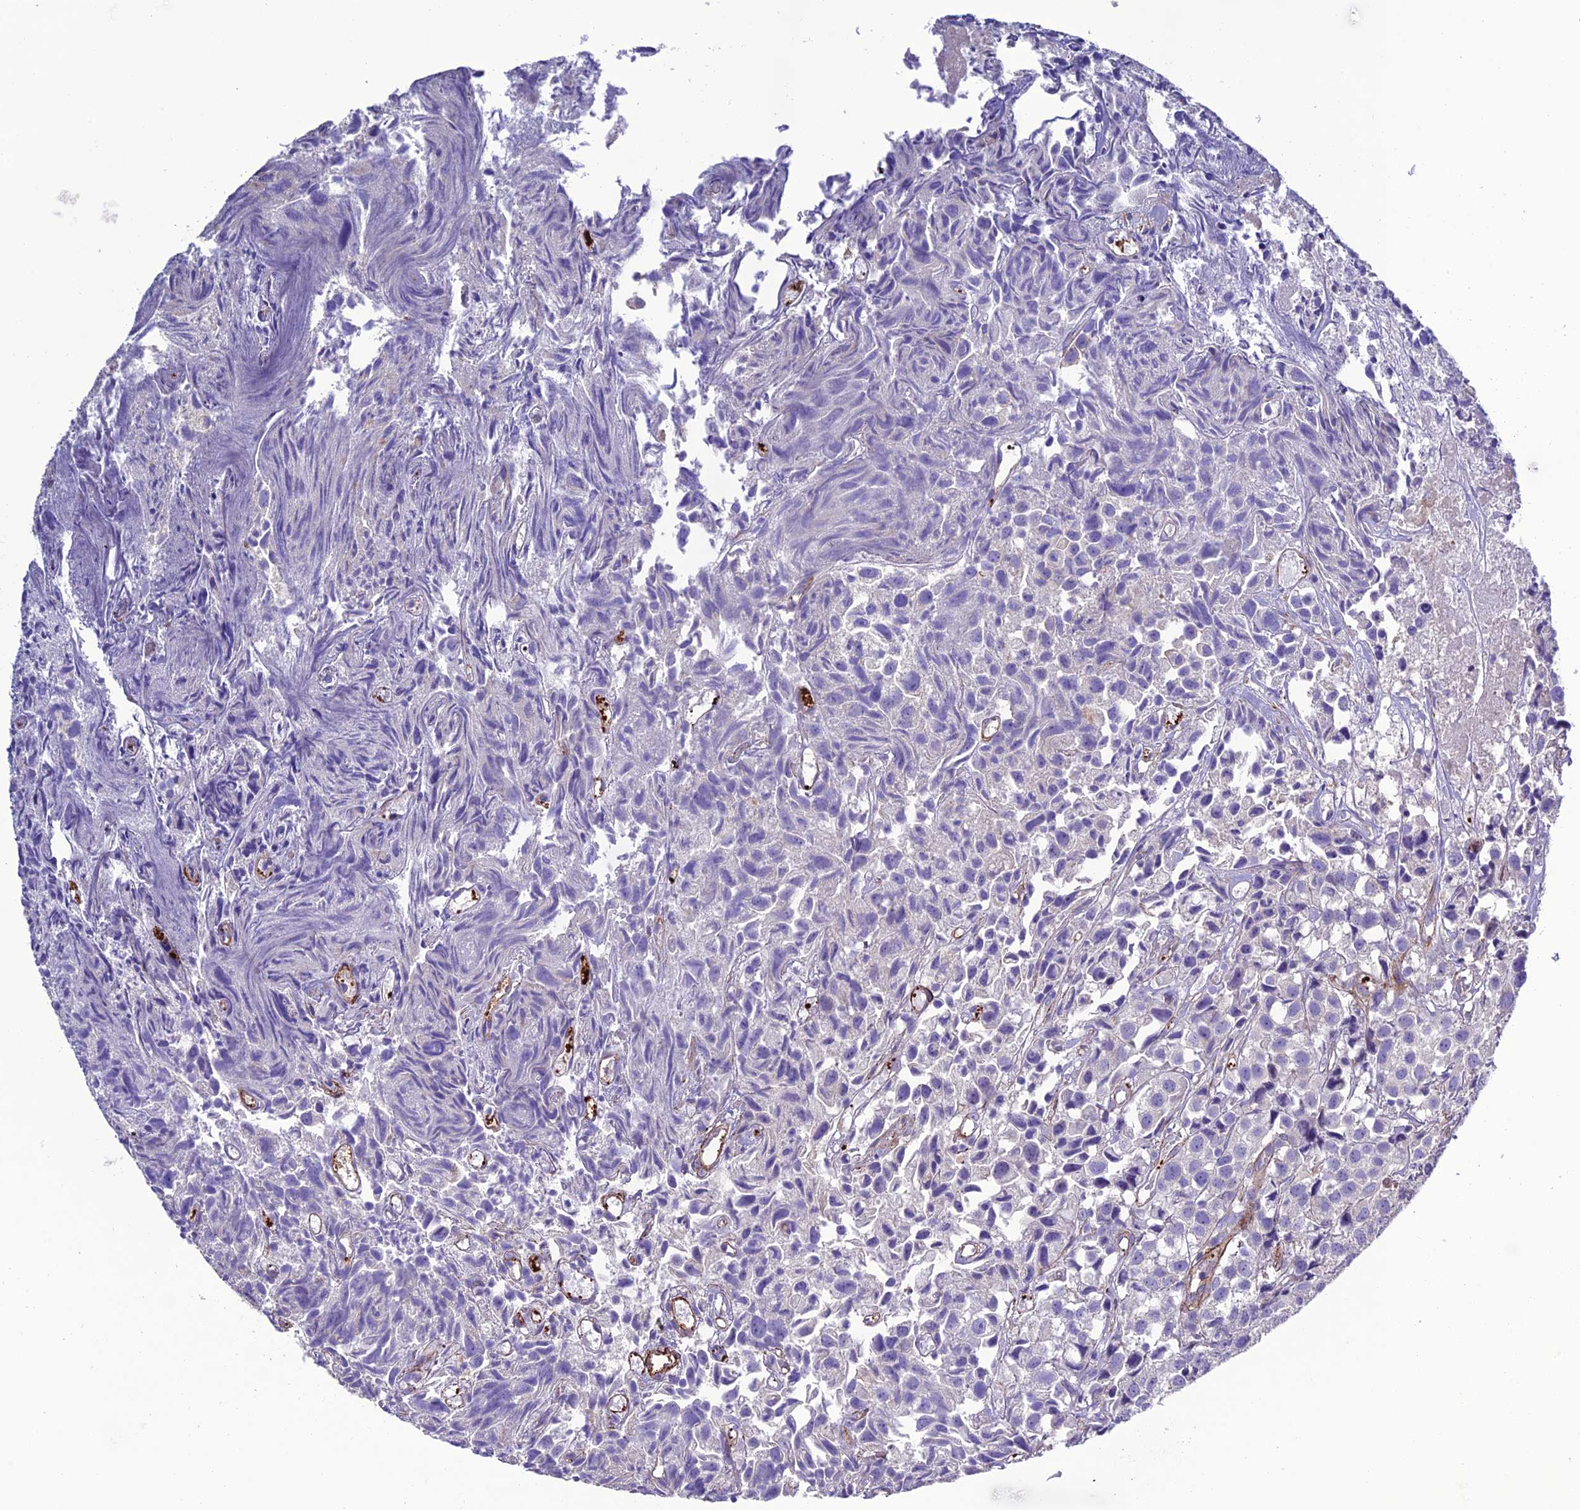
{"staining": {"intensity": "negative", "quantity": "none", "location": "none"}, "tissue": "urothelial cancer", "cell_type": "Tumor cells", "image_type": "cancer", "snomed": [{"axis": "morphology", "description": "Urothelial carcinoma, High grade"}, {"axis": "topography", "description": "Urinary bladder"}], "caption": "Human urothelial cancer stained for a protein using immunohistochemistry reveals no positivity in tumor cells.", "gene": "REX1BD", "patient": {"sex": "female", "age": 75}}